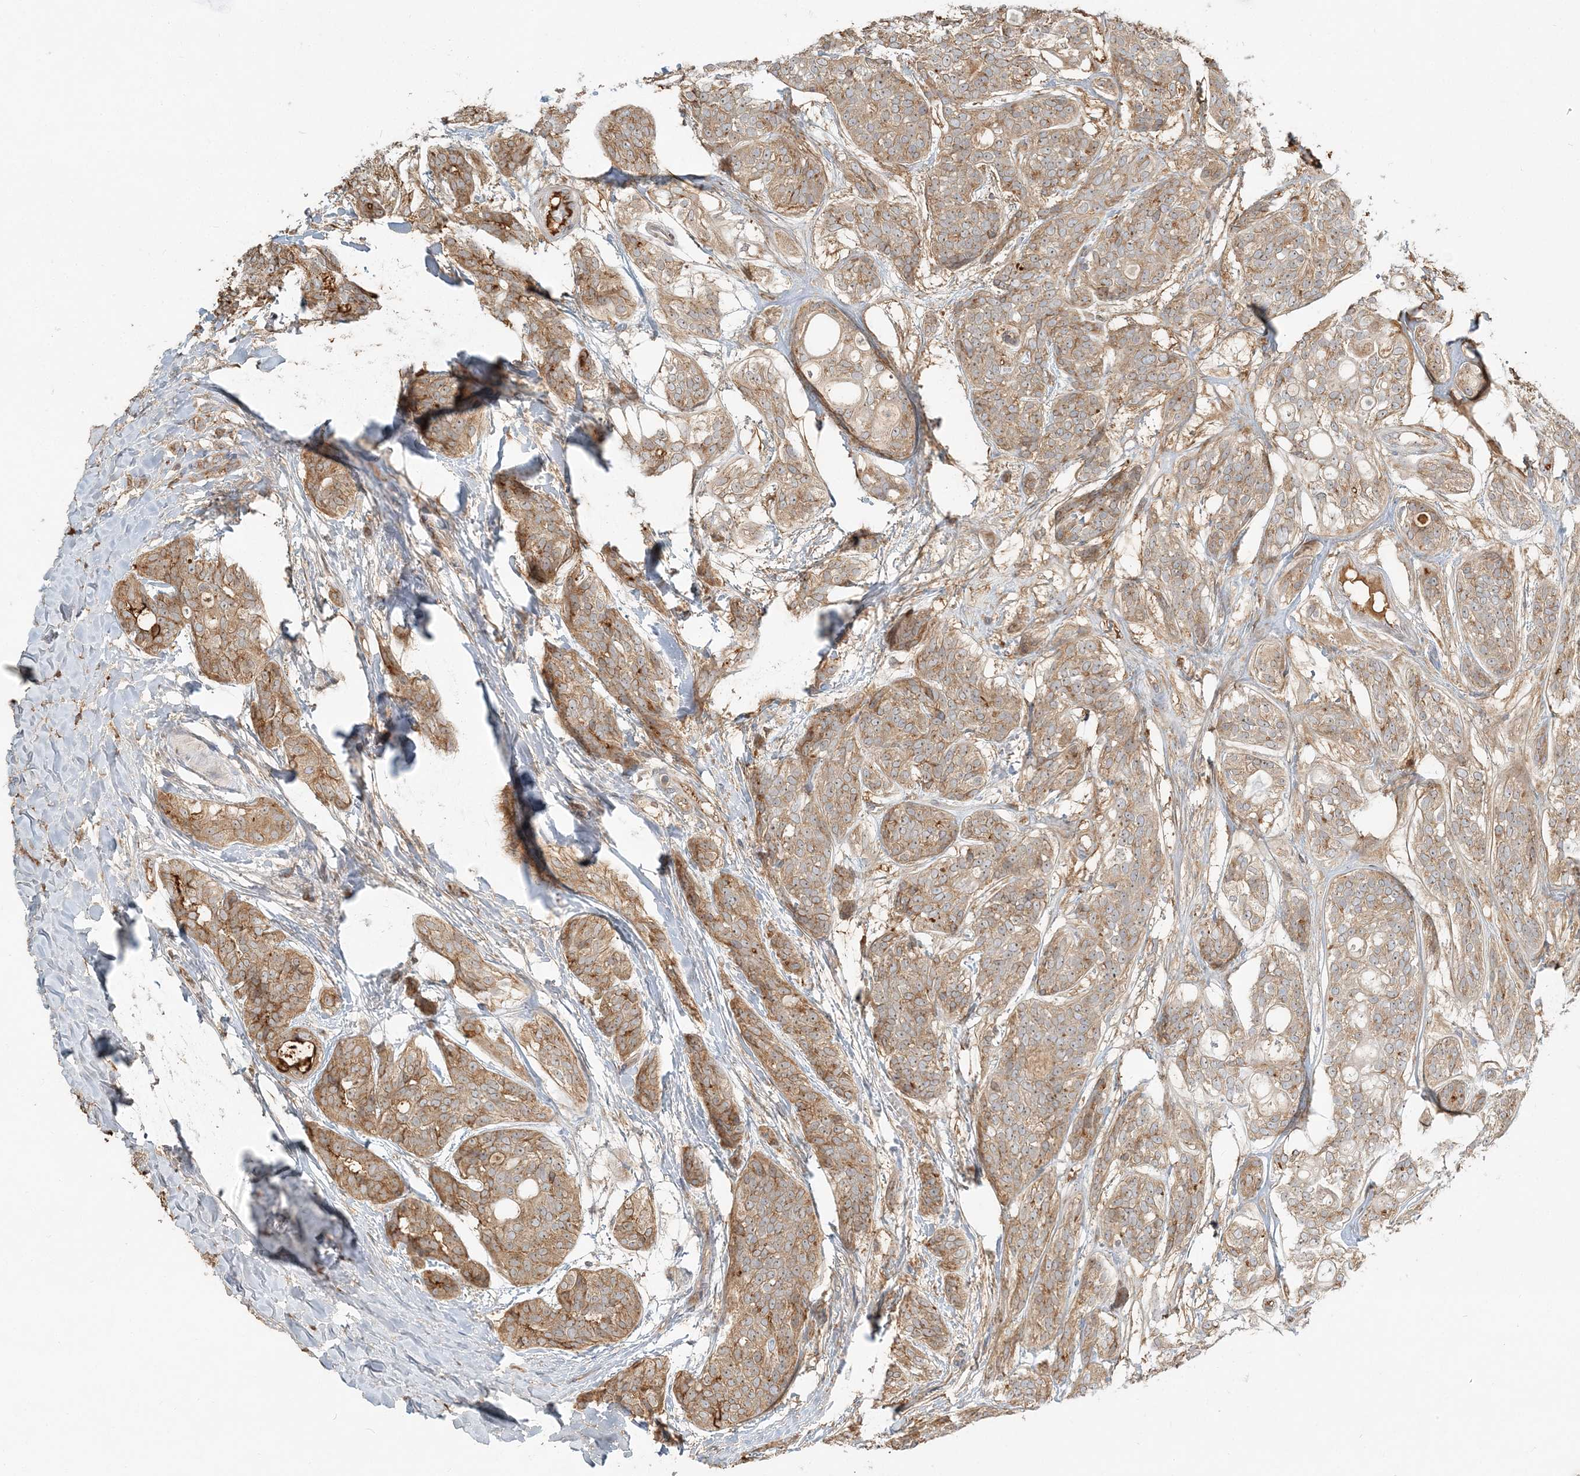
{"staining": {"intensity": "moderate", "quantity": ">75%", "location": "cytoplasmic/membranous"}, "tissue": "head and neck cancer", "cell_type": "Tumor cells", "image_type": "cancer", "snomed": [{"axis": "morphology", "description": "Adenocarcinoma, NOS"}, {"axis": "topography", "description": "Head-Neck"}], "caption": "Immunohistochemistry histopathology image of neoplastic tissue: head and neck cancer stained using immunohistochemistry (IHC) shows medium levels of moderate protein expression localized specifically in the cytoplasmic/membranous of tumor cells, appearing as a cytoplasmic/membranous brown color.", "gene": "AP1AR", "patient": {"sex": "male", "age": 66}}